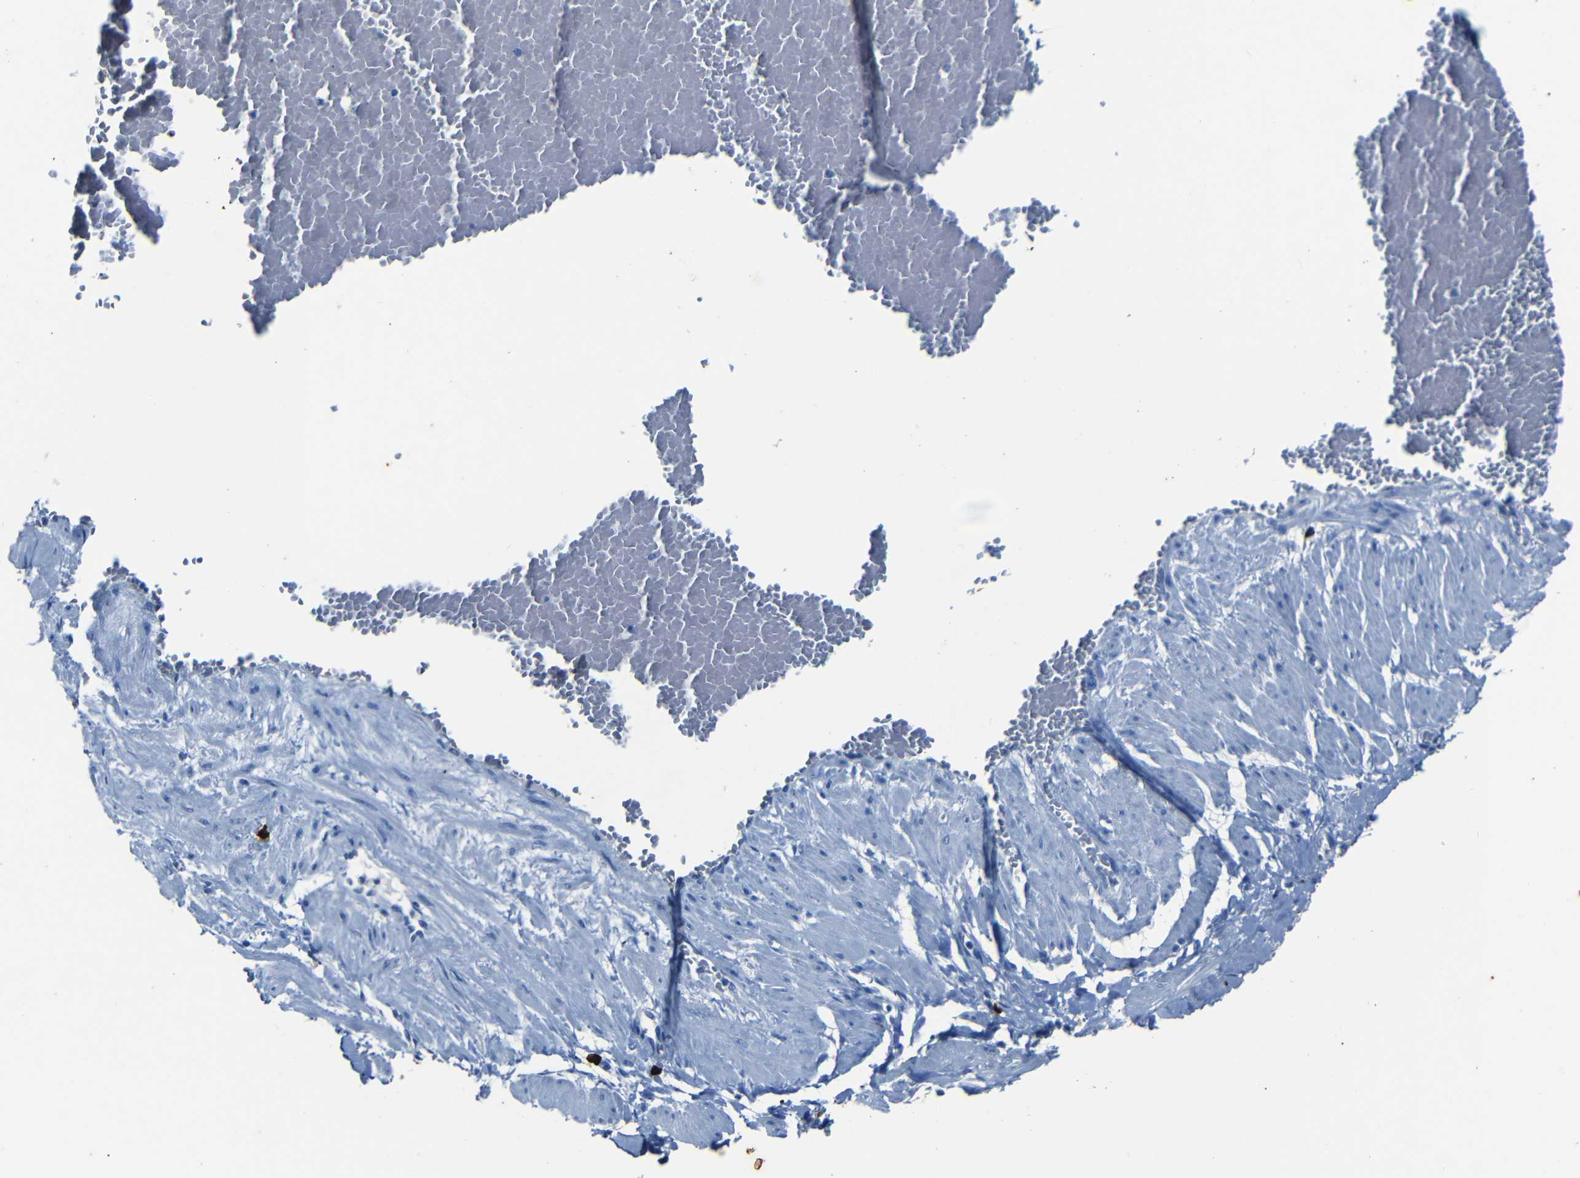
{"staining": {"intensity": "moderate", "quantity": ">75%", "location": "cytoplasmic/membranous"}, "tissue": "adipose tissue", "cell_type": "Adipocytes", "image_type": "normal", "snomed": [{"axis": "morphology", "description": "Normal tissue, NOS"}, {"axis": "topography", "description": "Soft tissue"}, {"axis": "topography", "description": "Vascular tissue"}], "caption": "Adipose tissue stained with DAB (3,3'-diaminobenzidine) immunohistochemistry (IHC) demonstrates medium levels of moderate cytoplasmic/membranous expression in about >75% of adipocytes.", "gene": "CLDN11", "patient": {"sex": "female", "age": 35}}